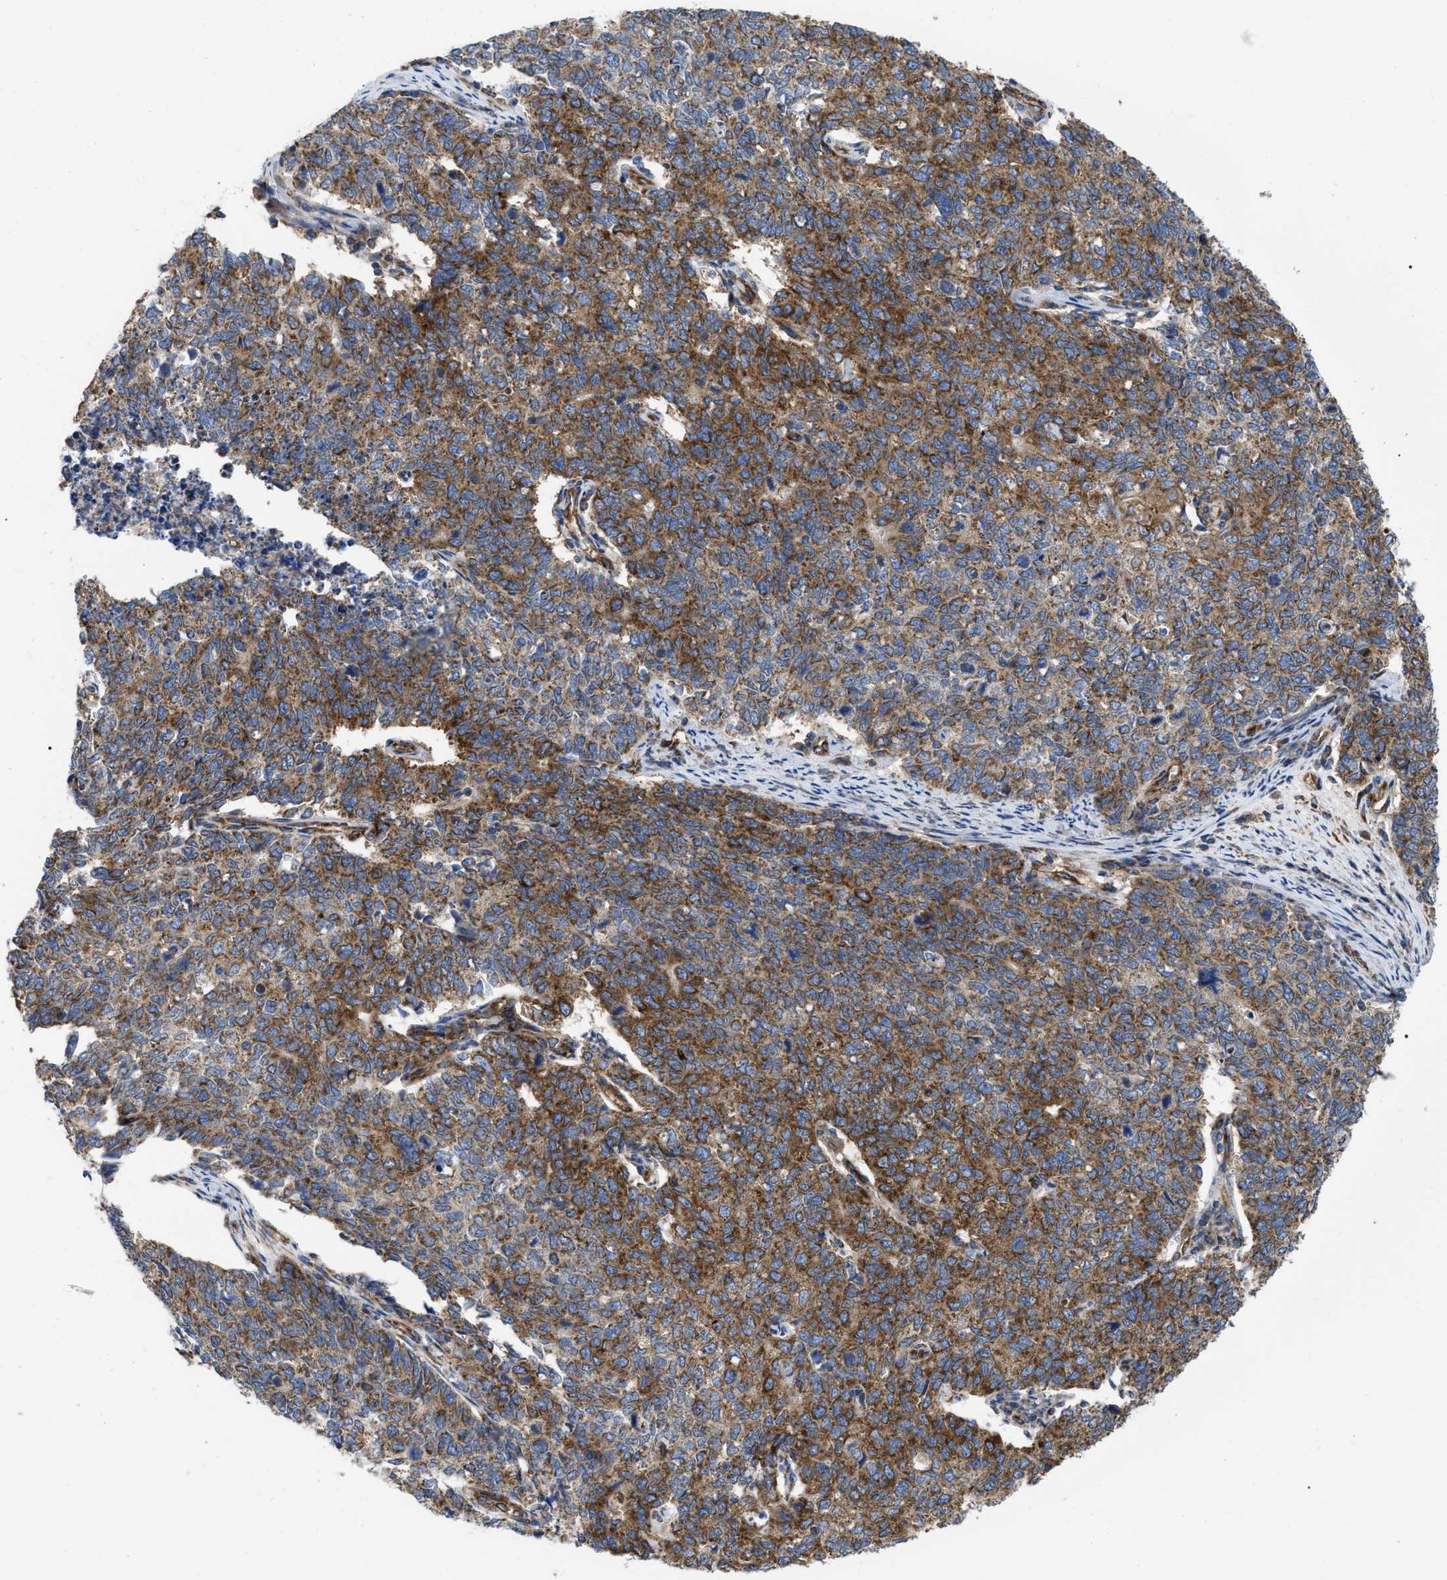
{"staining": {"intensity": "strong", "quantity": ">75%", "location": "cytoplasmic/membranous"}, "tissue": "cervical cancer", "cell_type": "Tumor cells", "image_type": "cancer", "snomed": [{"axis": "morphology", "description": "Squamous cell carcinoma, NOS"}, {"axis": "topography", "description": "Cervix"}], "caption": "Tumor cells exhibit strong cytoplasmic/membranous staining in about >75% of cells in cervical squamous cell carcinoma.", "gene": "FAM120A", "patient": {"sex": "female", "age": 63}}